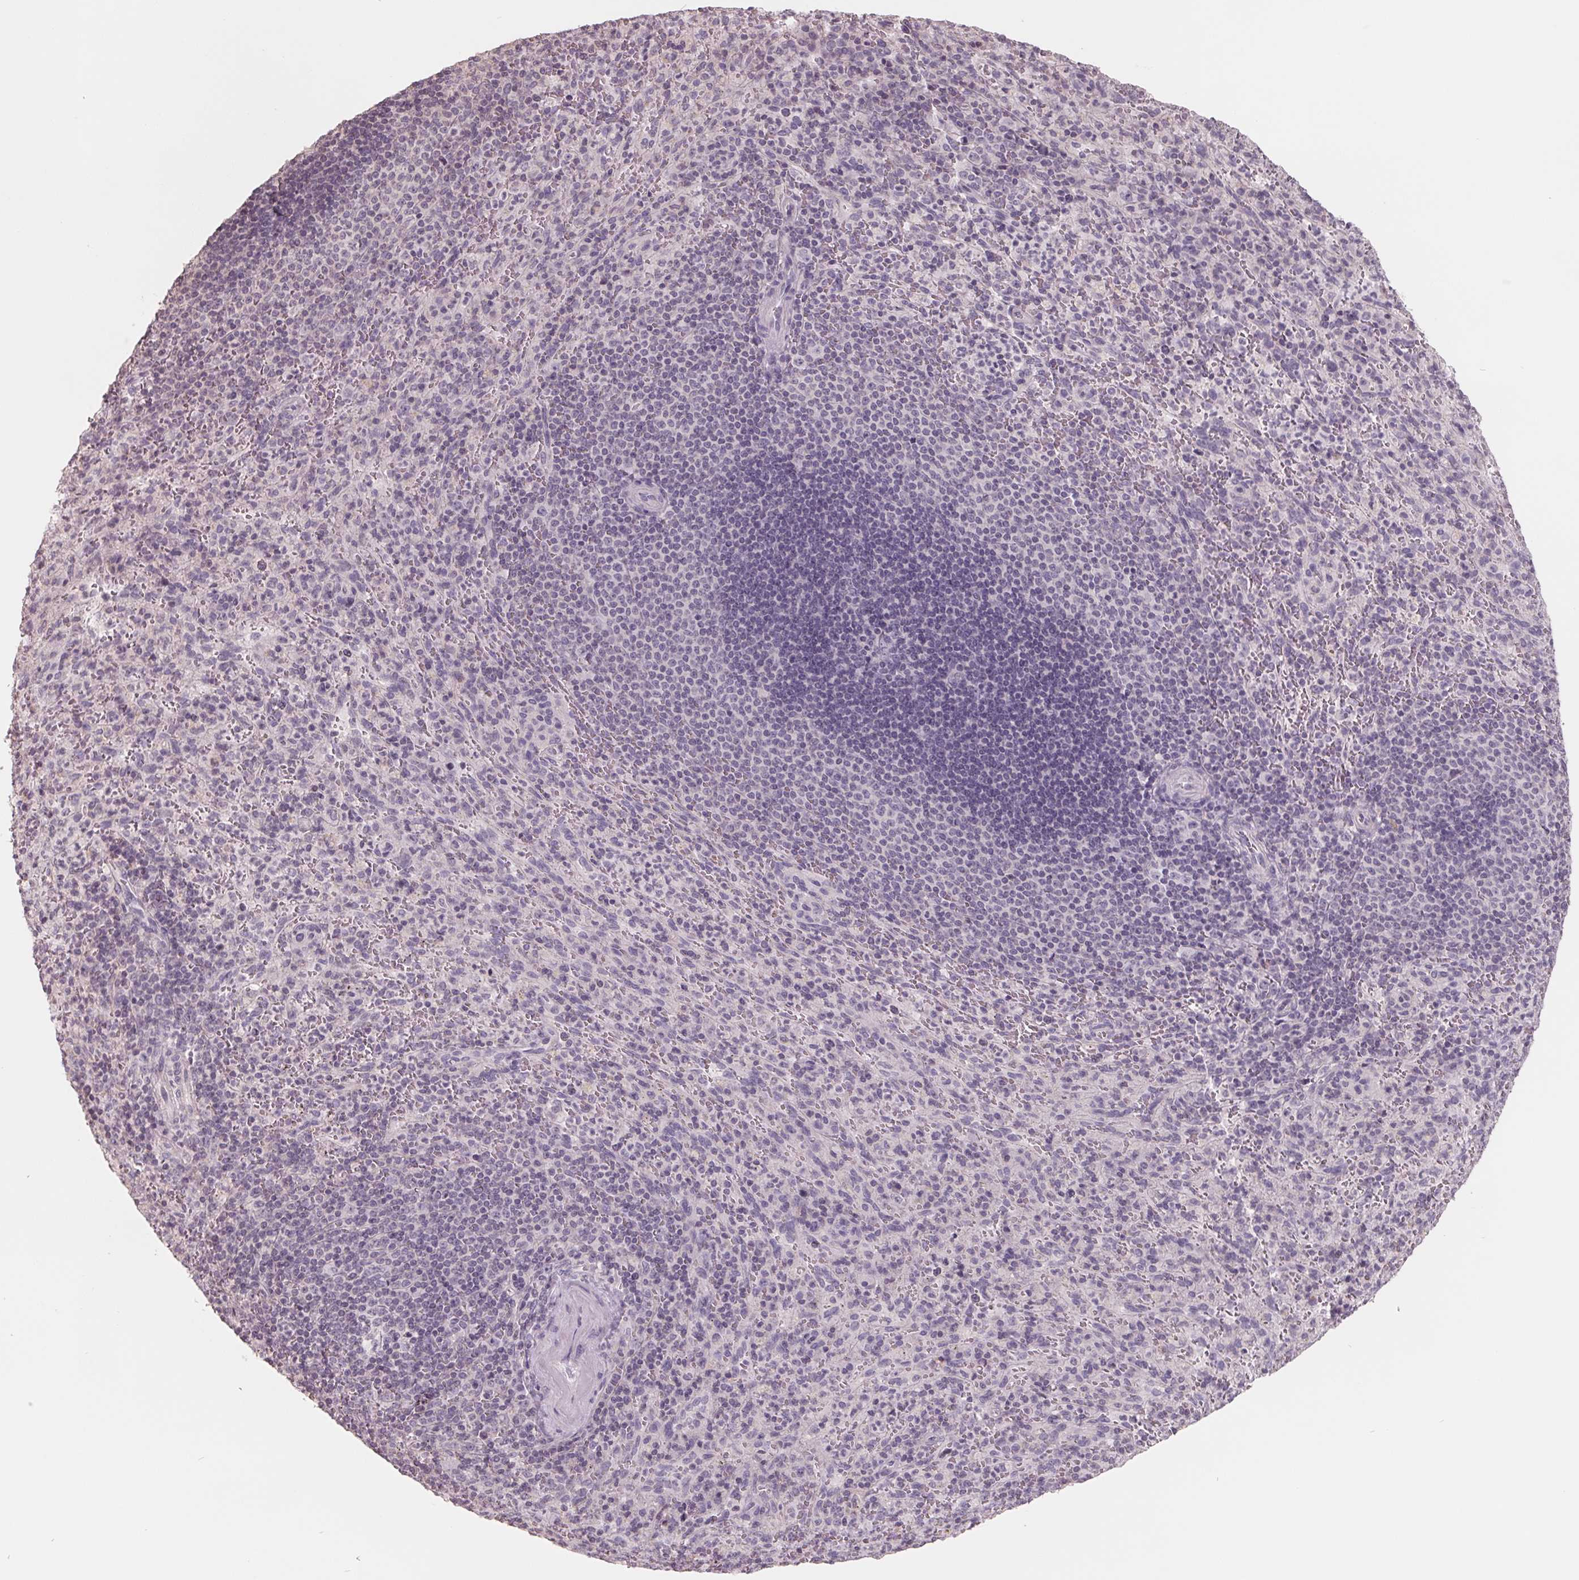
{"staining": {"intensity": "negative", "quantity": "none", "location": "none"}, "tissue": "spleen", "cell_type": "Cells in red pulp", "image_type": "normal", "snomed": [{"axis": "morphology", "description": "Normal tissue, NOS"}, {"axis": "topography", "description": "Spleen"}], "caption": "Histopathology image shows no significant protein positivity in cells in red pulp of unremarkable spleen.", "gene": "FTCD", "patient": {"sex": "male", "age": 57}}